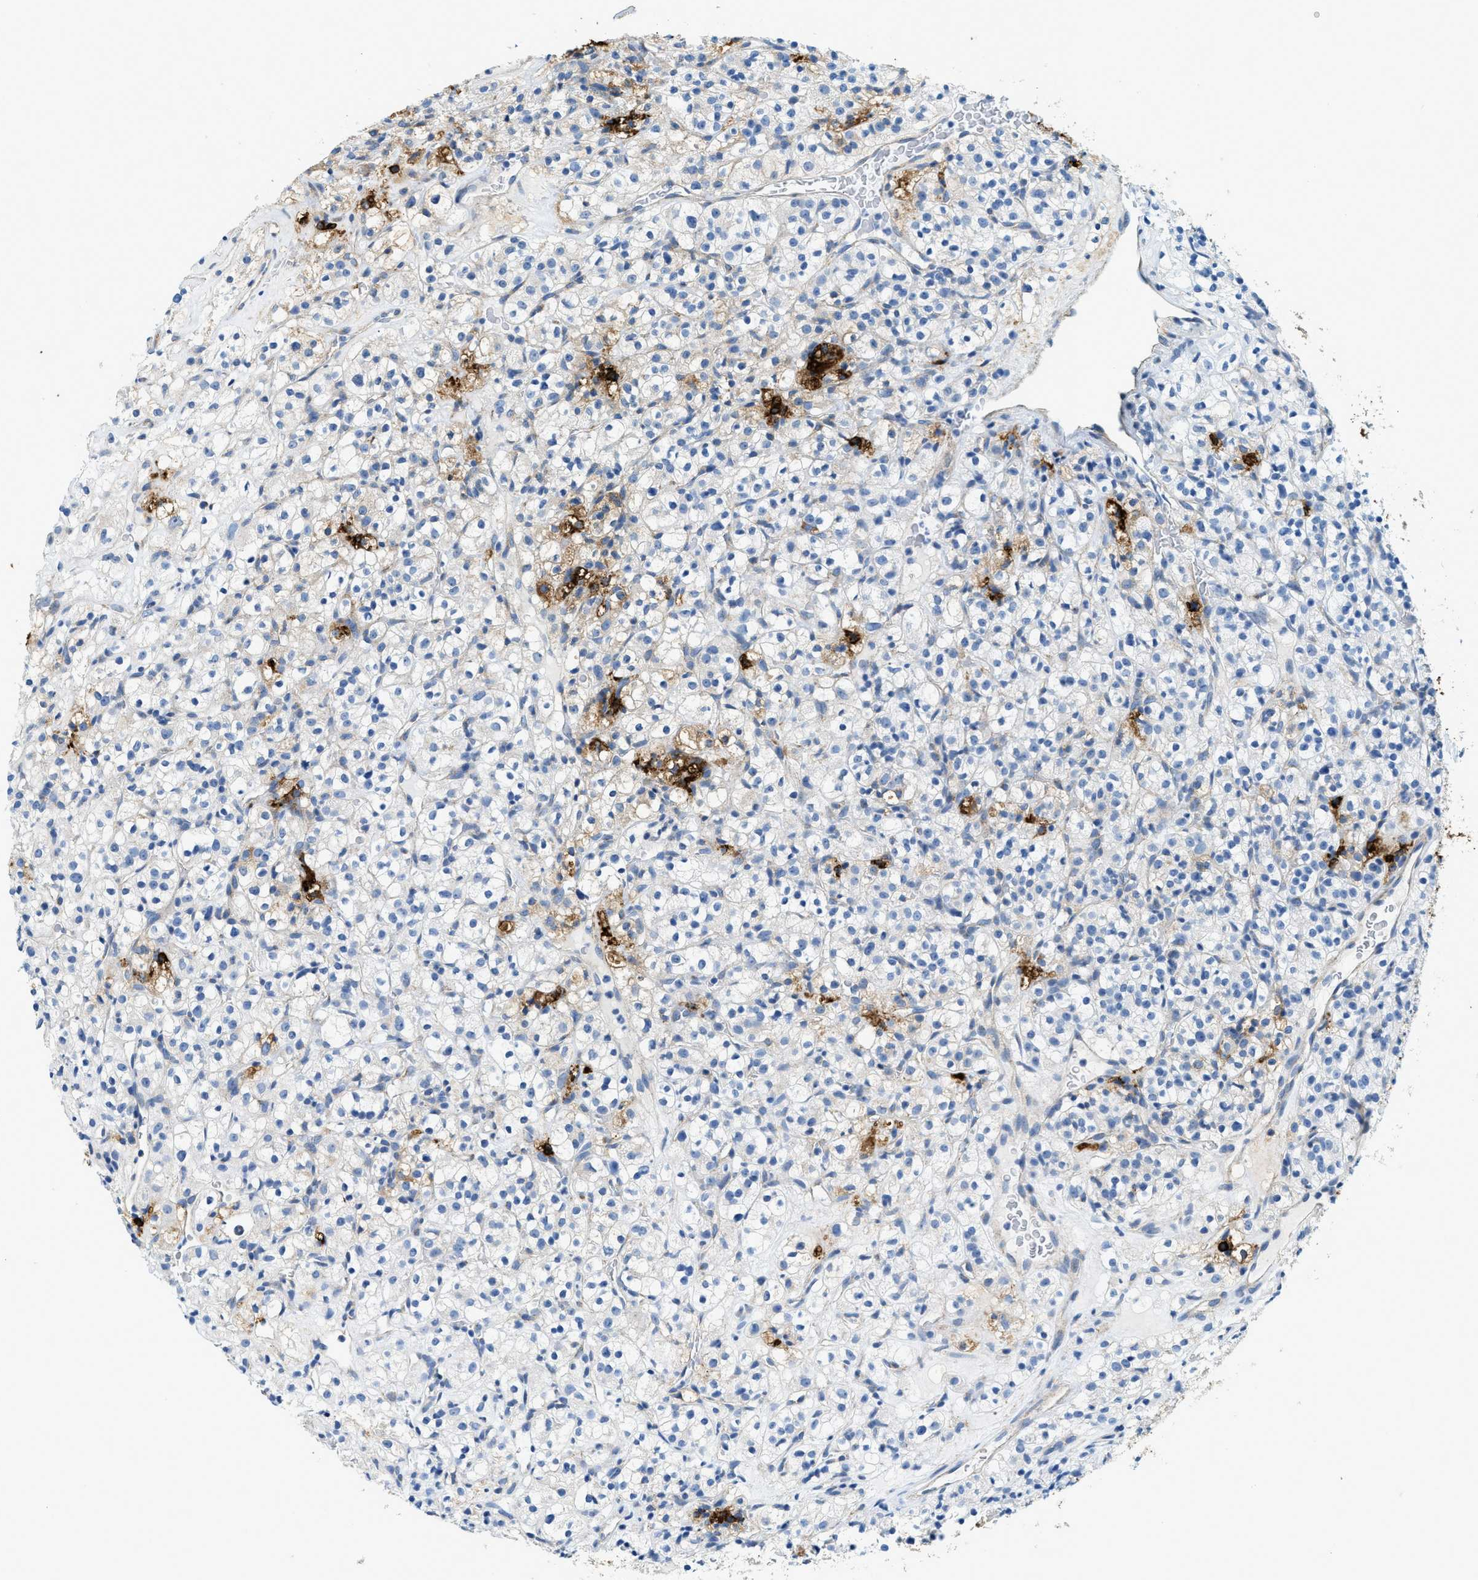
{"staining": {"intensity": "weak", "quantity": "<25%", "location": "cytoplasmic/membranous"}, "tissue": "renal cancer", "cell_type": "Tumor cells", "image_type": "cancer", "snomed": [{"axis": "morphology", "description": "Normal tissue, NOS"}, {"axis": "morphology", "description": "Adenocarcinoma, NOS"}, {"axis": "topography", "description": "Kidney"}], "caption": "Renal adenocarcinoma was stained to show a protein in brown. There is no significant staining in tumor cells.", "gene": "TPSAB1", "patient": {"sex": "female", "age": 72}}